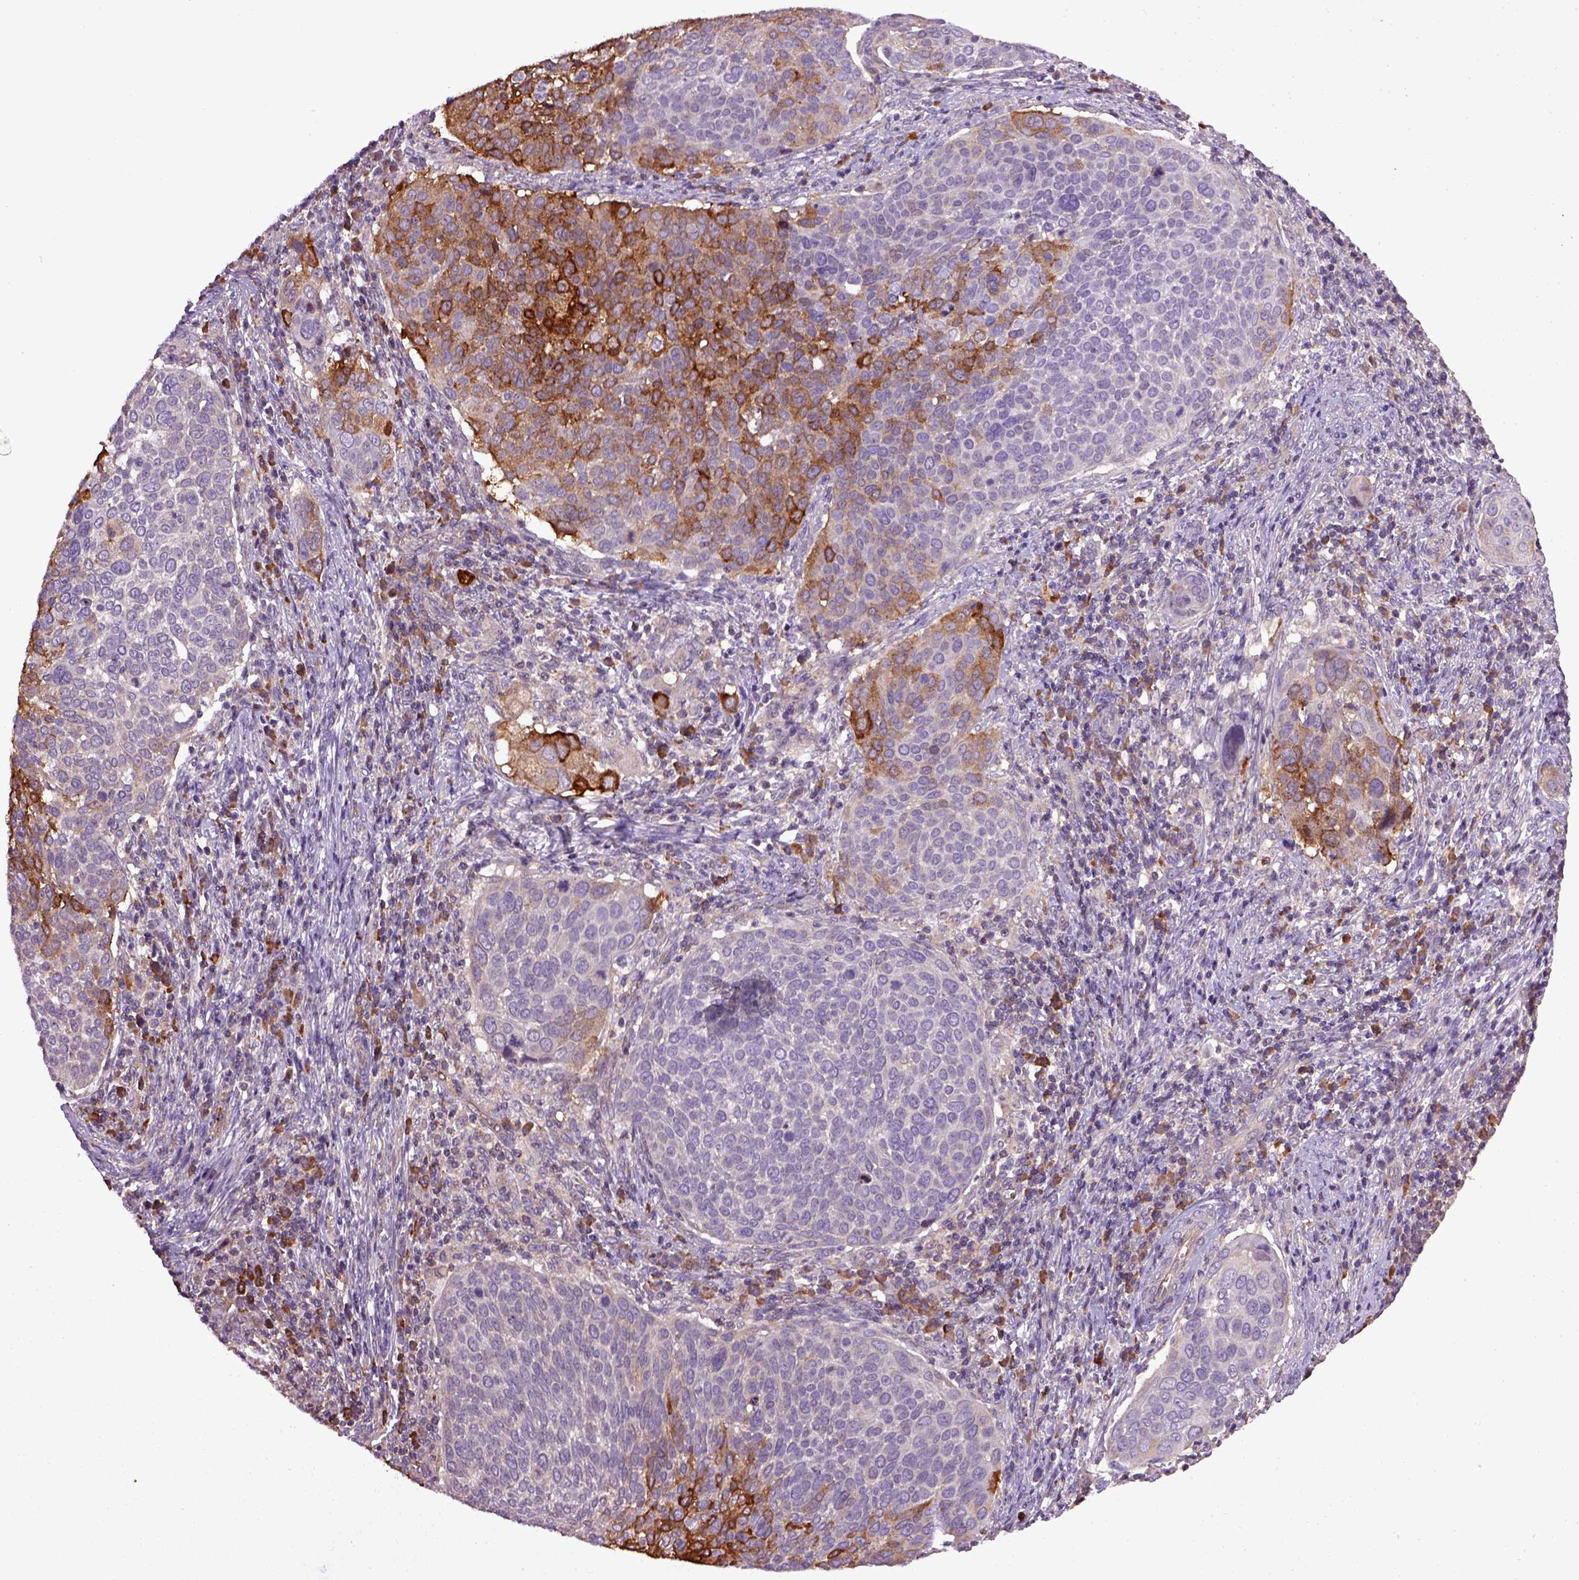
{"staining": {"intensity": "strong", "quantity": "<25%", "location": "cytoplasmic/membranous"}, "tissue": "cervical cancer", "cell_type": "Tumor cells", "image_type": "cancer", "snomed": [{"axis": "morphology", "description": "Squamous cell carcinoma, NOS"}, {"axis": "topography", "description": "Cervix"}], "caption": "The immunohistochemical stain labels strong cytoplasmic/membranous positivity in tumor cells of cervical squamous cell carcinoma tissue.", "gene": "TPRG1", "patient": {"sex": "female", "age": 39}}